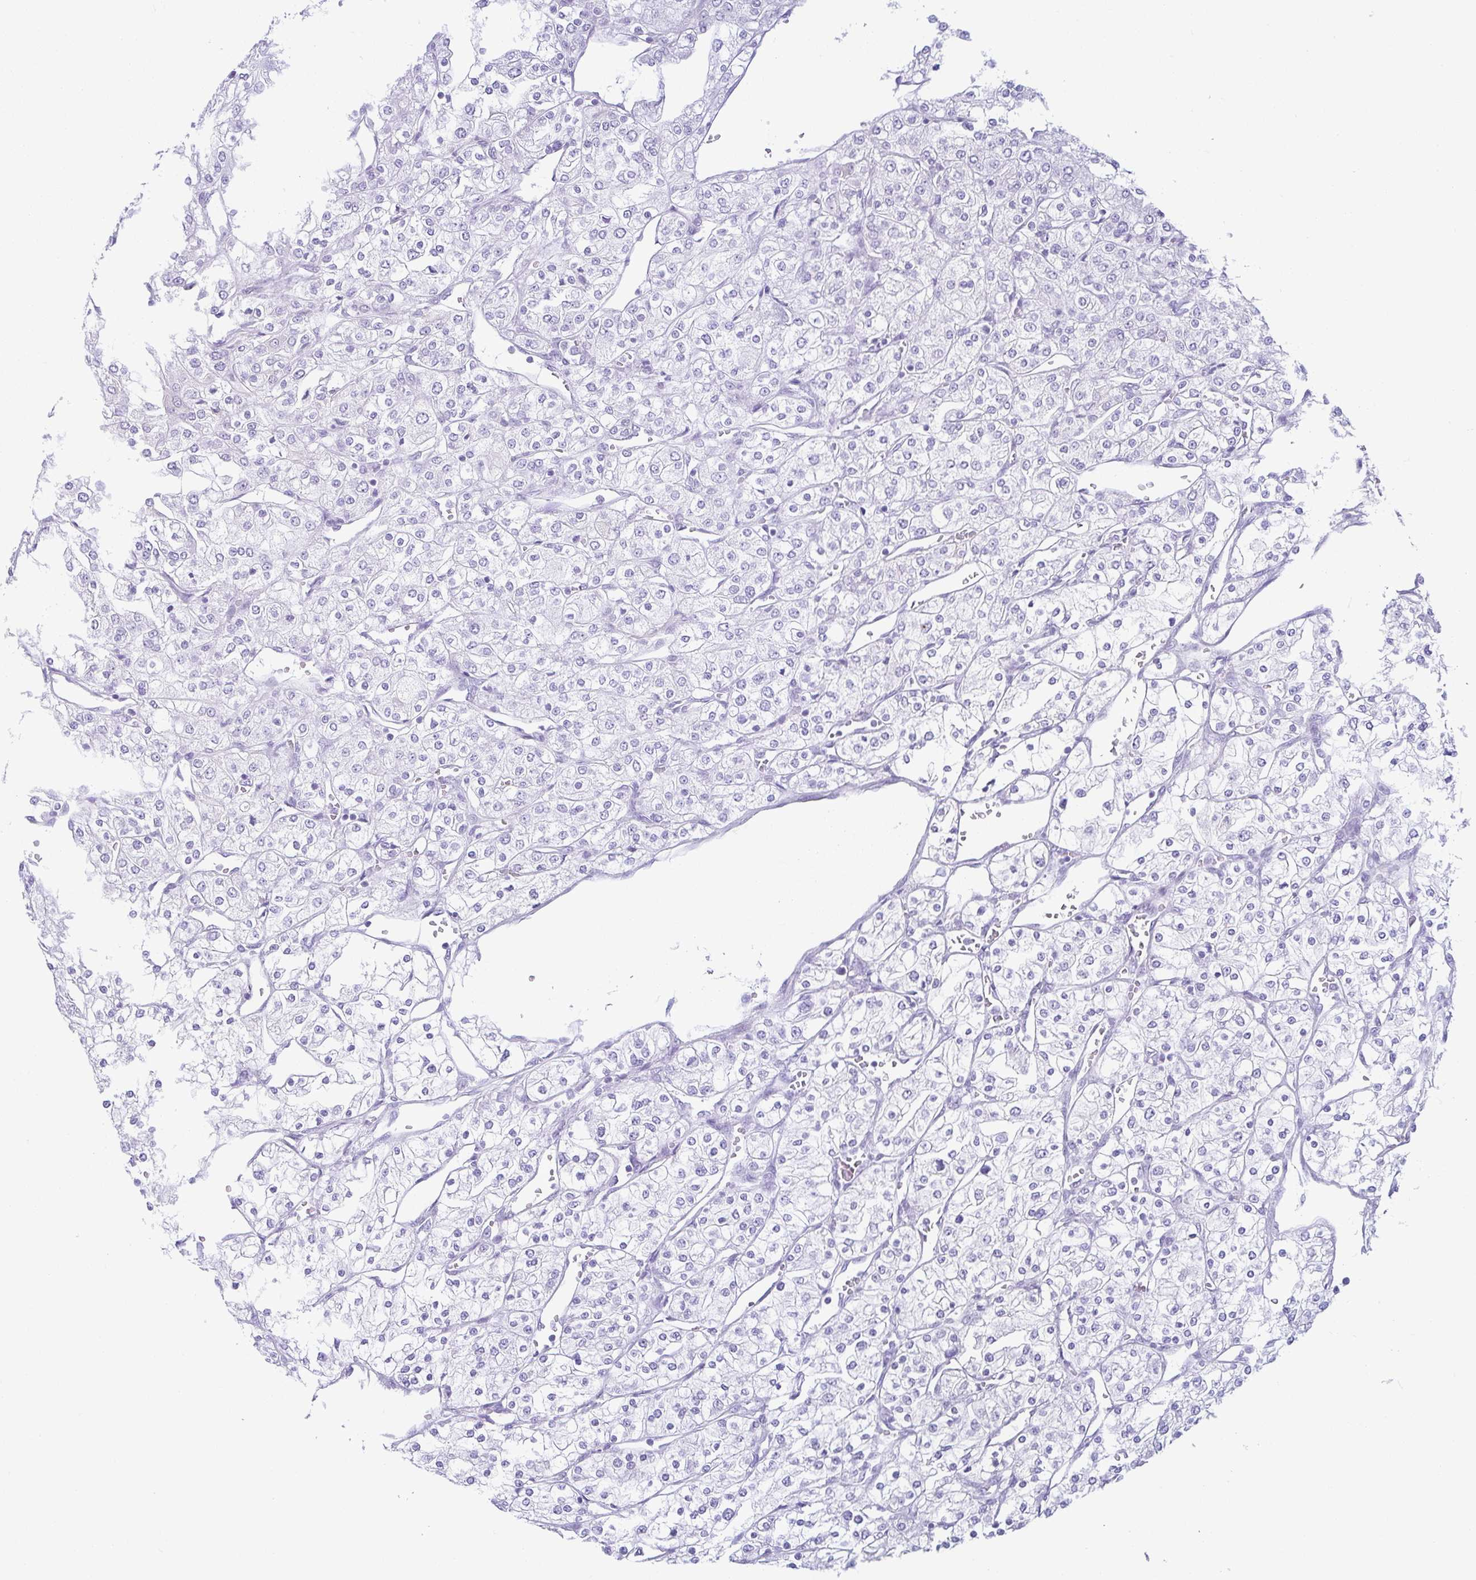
{"staining": {"intensity": "negative", "quantity": "none", "location": "none"}, "tissue": "renal cancer", "cell_type": "Tumor cells", "image_type": "cancer", "snomed": [{"axis": "morphology", "description": "Adenocarcinoma, NOS"}, {"axis": "topography", "description": "Kidney"}], "caption": "A high-resolution histopathology image shows immunohistochemistry (IHC) staining of adenocarcinoma (renal), which exhibits no significant positivity in tumor cells.", "gene": "RASL10A", "patient": {"sex": "male", "age": 80}}